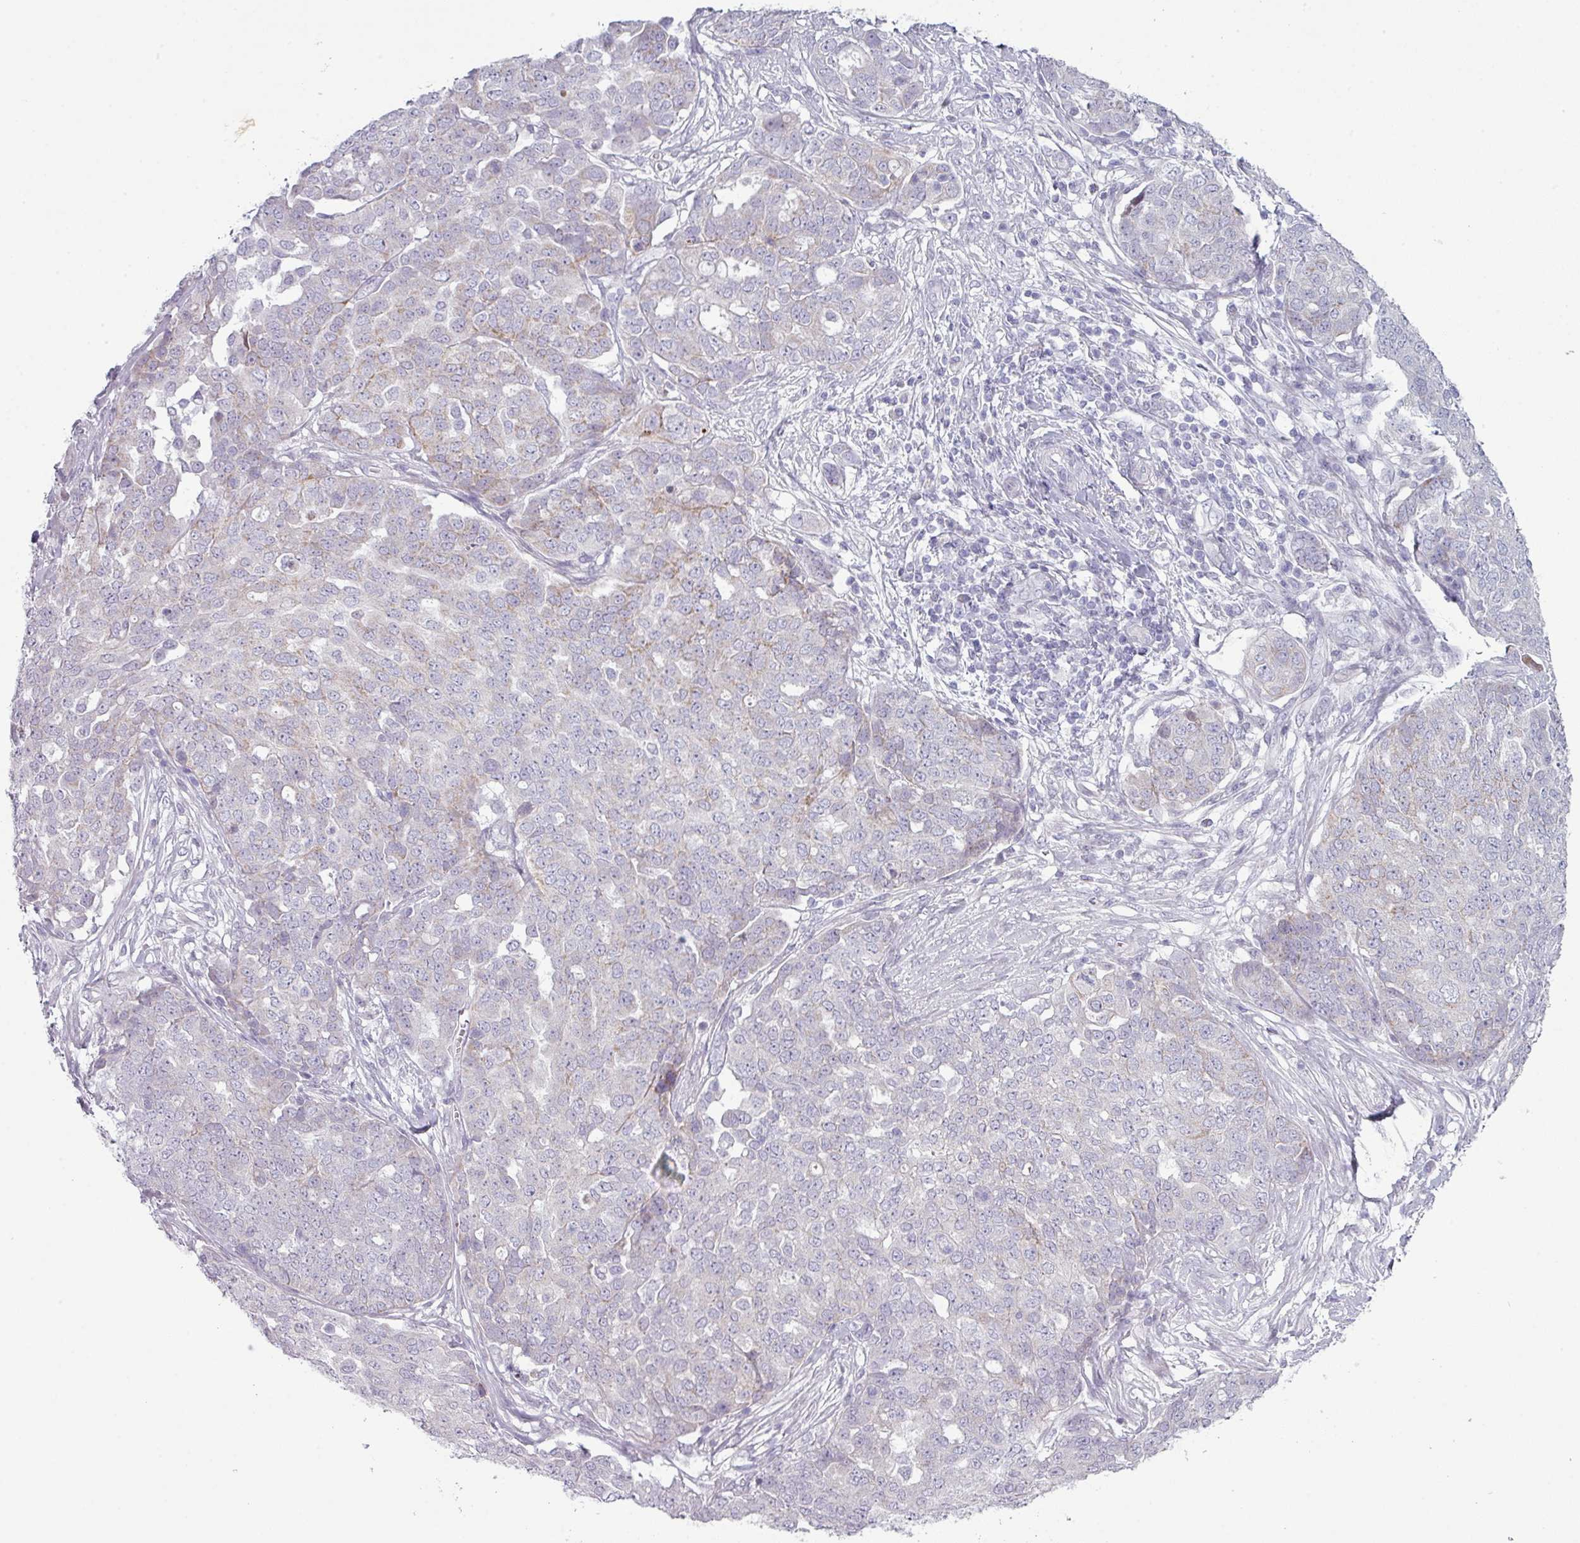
{"staining": {"intensity": "weak", "quantity": "25%-75%", "location": "cytoplasmic/membranous"}, "tissue": "ovarian cancer", "cell_type": "Tumor cells", "image_type": "cancer", "snomed": [{"axis": "morphology", "description": "Cystadenocarcinoma, serous, NOS"}, {"axis": "topography", "description": "Soft tissue"}, {"axis": "topography", "description": "Ovary"}], "caption": "The photomicrograph demonstrates a brown stain indicating the presence of a protein in the cytoplasmic/membranous of tumor cells in ovarian cancer.", "gene": "ZNF615", "patient": {"sex": "female", "age": 57}}